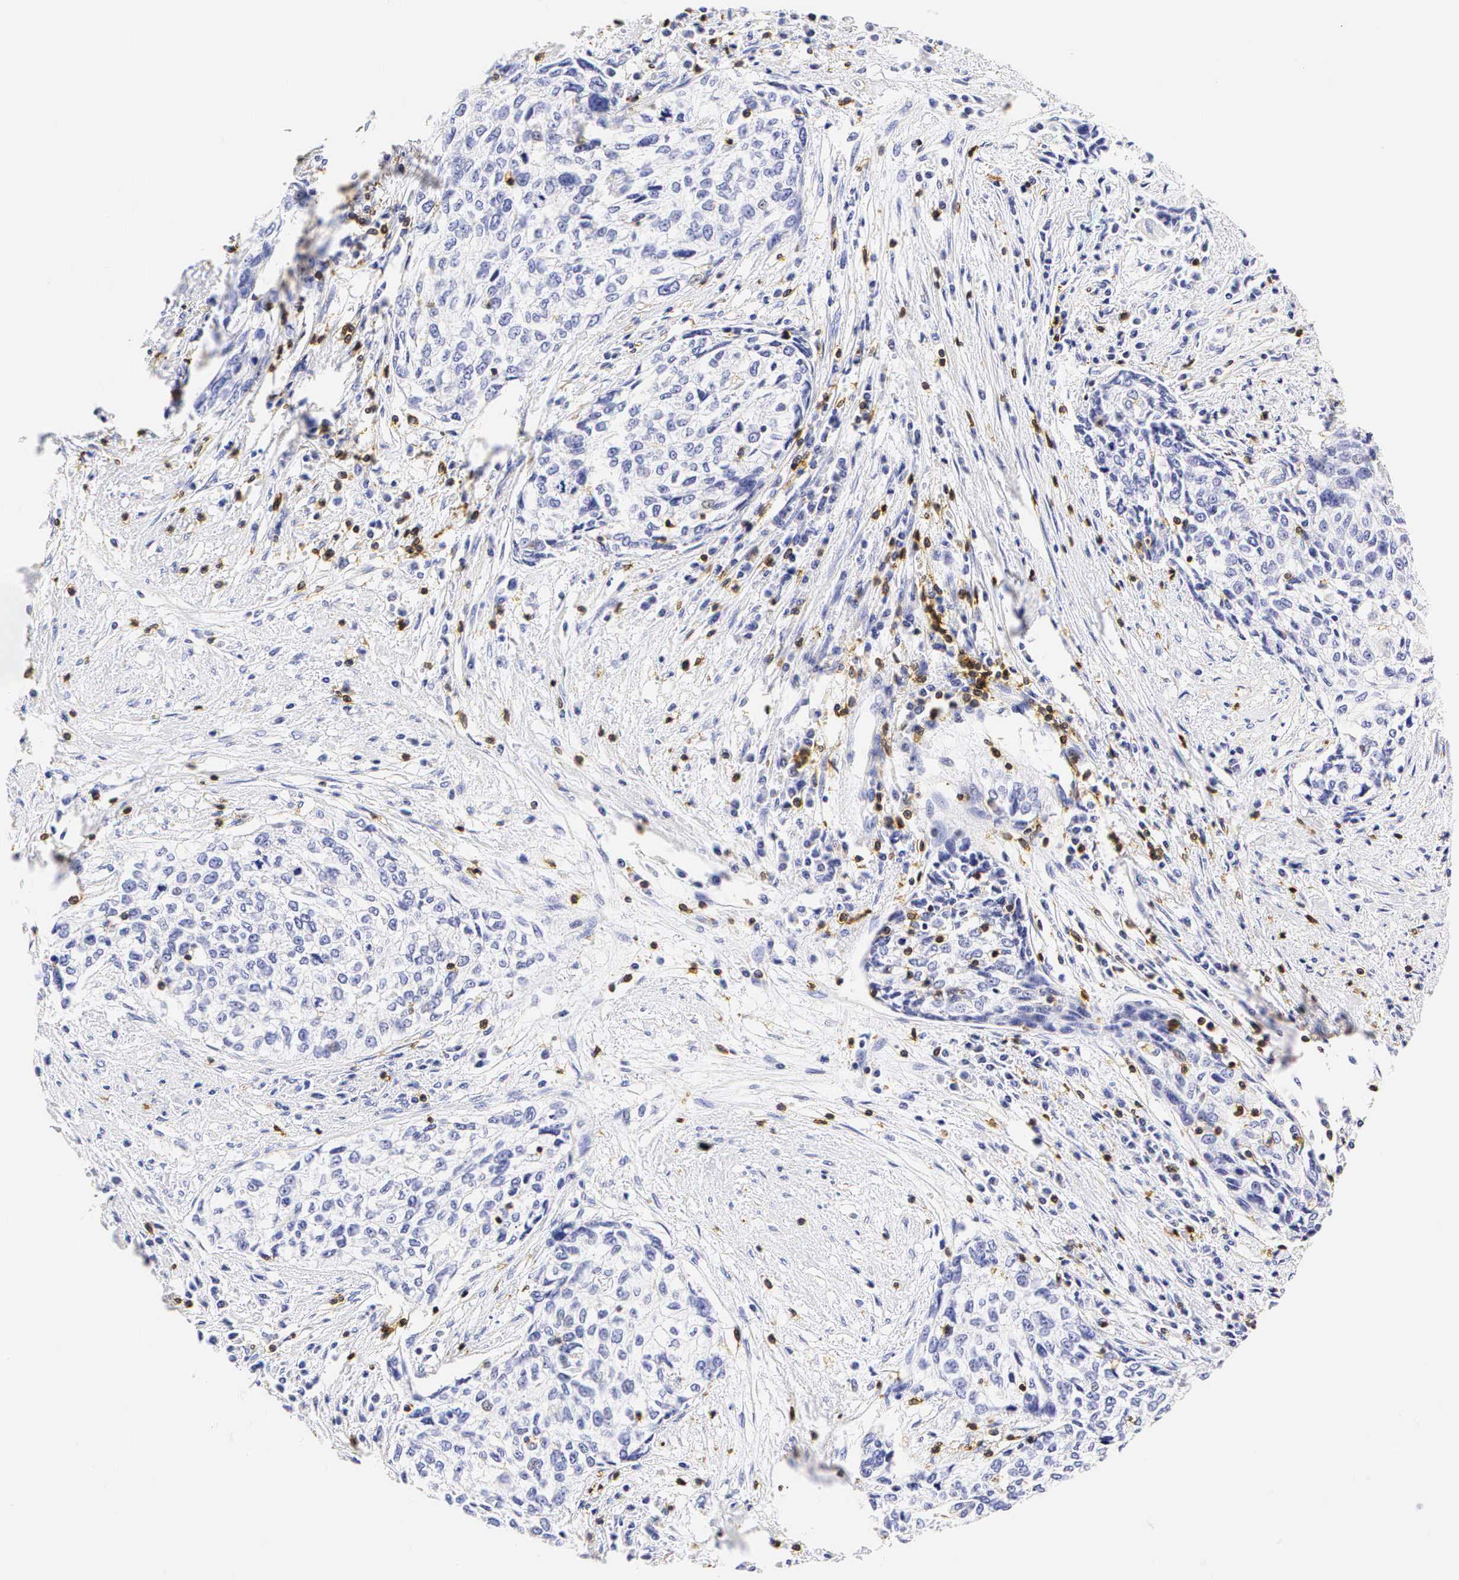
{"staining": {"intensity": "negative", "quantity": "none", "location": "none"}, "tissue": "cervical cancer", "cell_type": "Tumor cells", "image_type": "cancer", "snomed": [{"axis": "morphology", "description": "Squamous cell carcinoma, NOS"}, {"axis": "topography", "description": "Cervix"}], "caption": "Tumor cells show no significant protein positivity in squamous cell carcinoma (cervical).", "gene": "CD3E", "patient": {"sex": "female", "age": 57}}